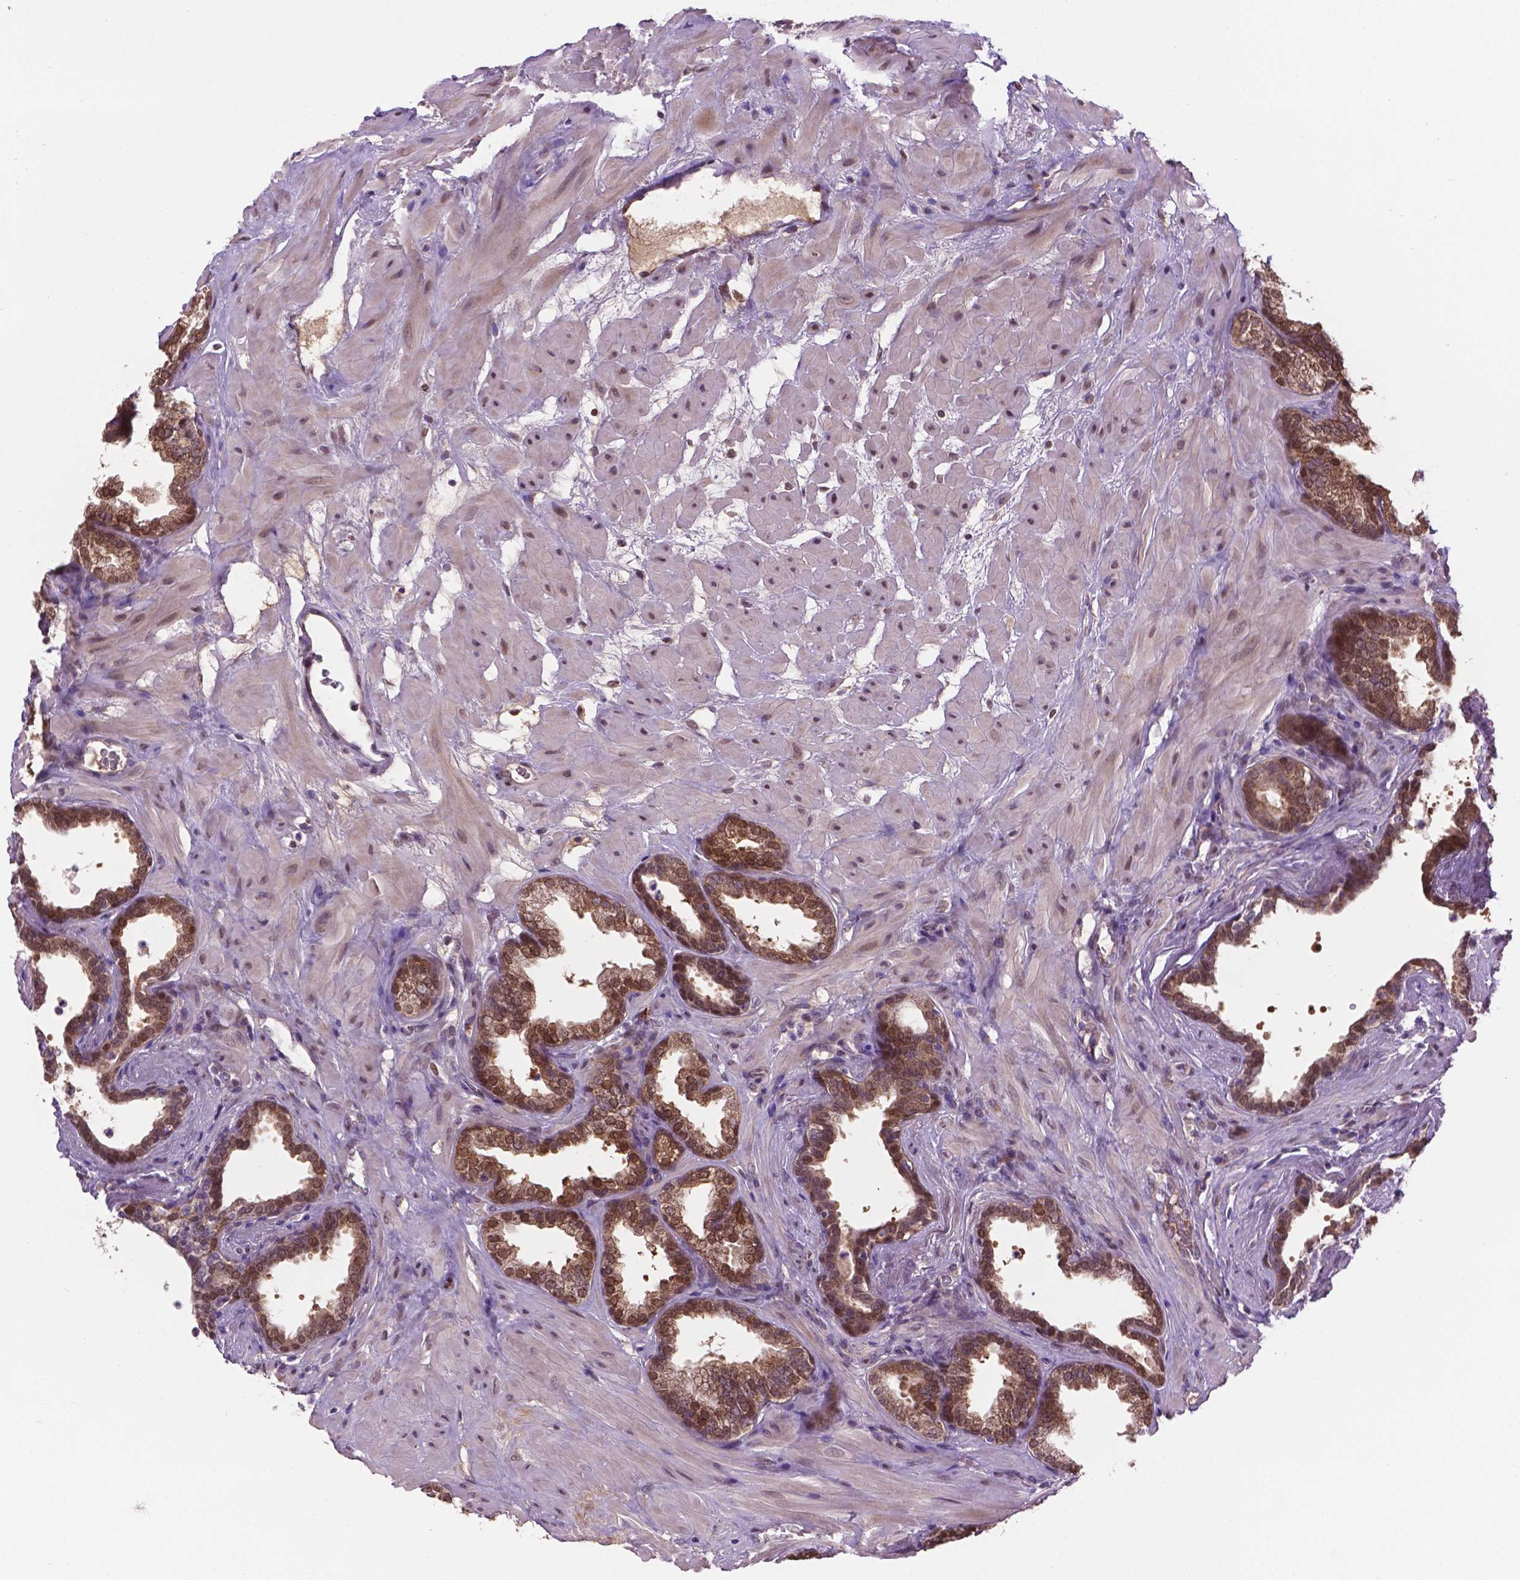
{"staining": {"intensity": "moderate", "quantity": ">75%", "location": "nuclear"}, "tissue": "prostate", "cell_type": "Glandular cells", "image_type": "normal", "snomed": [{"axis": "morphology", "description": "Normal tissue, NOS"}, {"axis": "topography", "description": "Prostate"}], "caption": "A medium amount of moderate nuclear expression is present in about >75% of glandular cells in benign prostate.", "gene": "ENSG00000289700", "patient": {"sex": "male", "age": 37}}